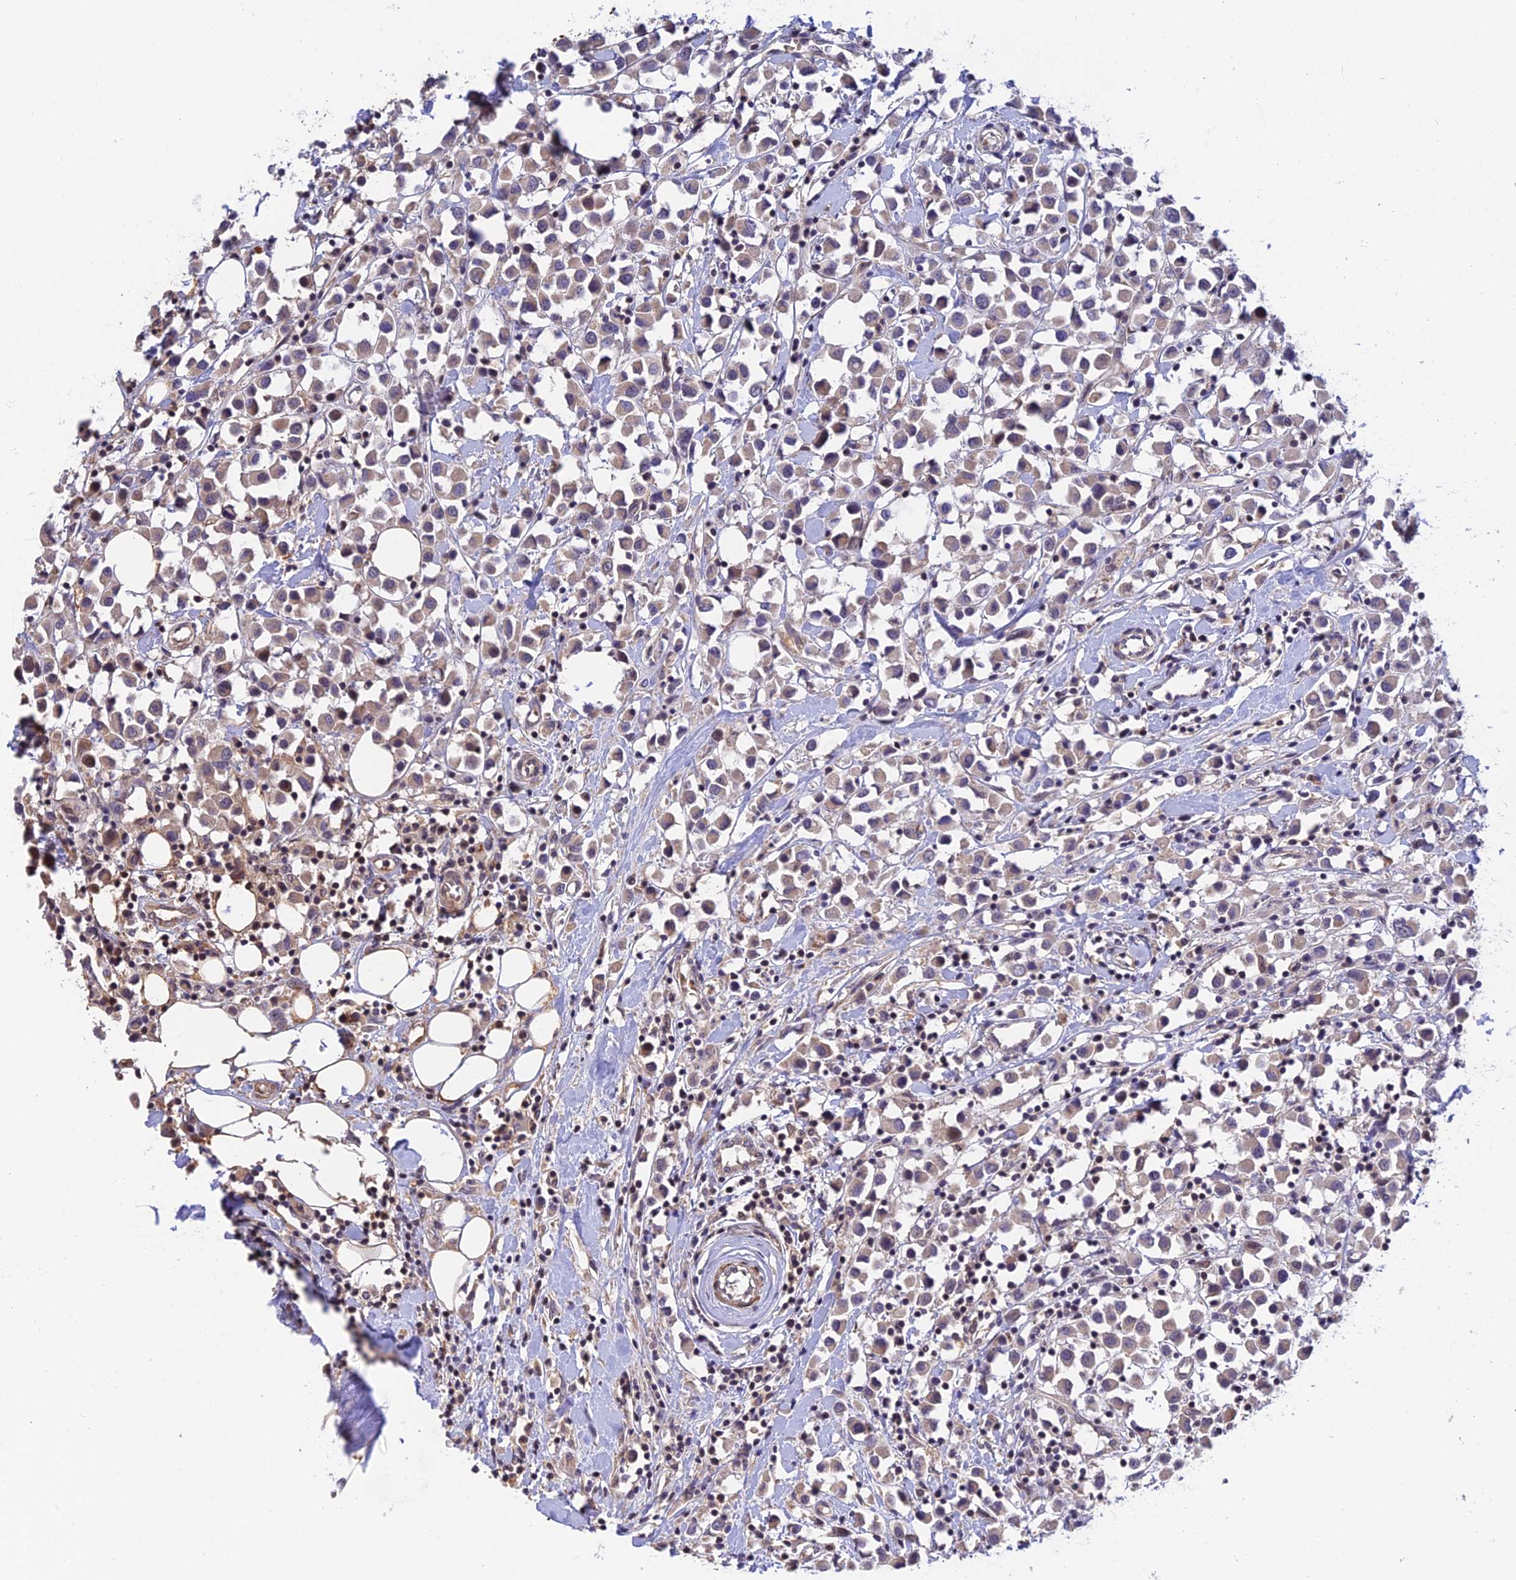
{"staining": {"intensity": "weak", "quantity": "25%-75%", "location": "cytoplasmic/membranous"}, "tissue": "breast cancer", "cell_type": "Tumor cells", "image_type": "cancer", "snomed": [{"axis": "morphology", "description": "Duct carcinoma"}, {"axis": "topography", "description": "Breast"}], "caption": "Immunohistochemistry (IHC) photomicrograph of neoplastic tissue: human breast cancer (intraductal carcinoma) stained using immunohistochemistry (IHC) displays low levels of weak protein expression localized specifically in the cytoplasmic/membranous of tumor cells, appearing as a cytoplasmic/membranous brown color.", "gene": "CWH43", "patient": {"sex": "female", "age": 61}}